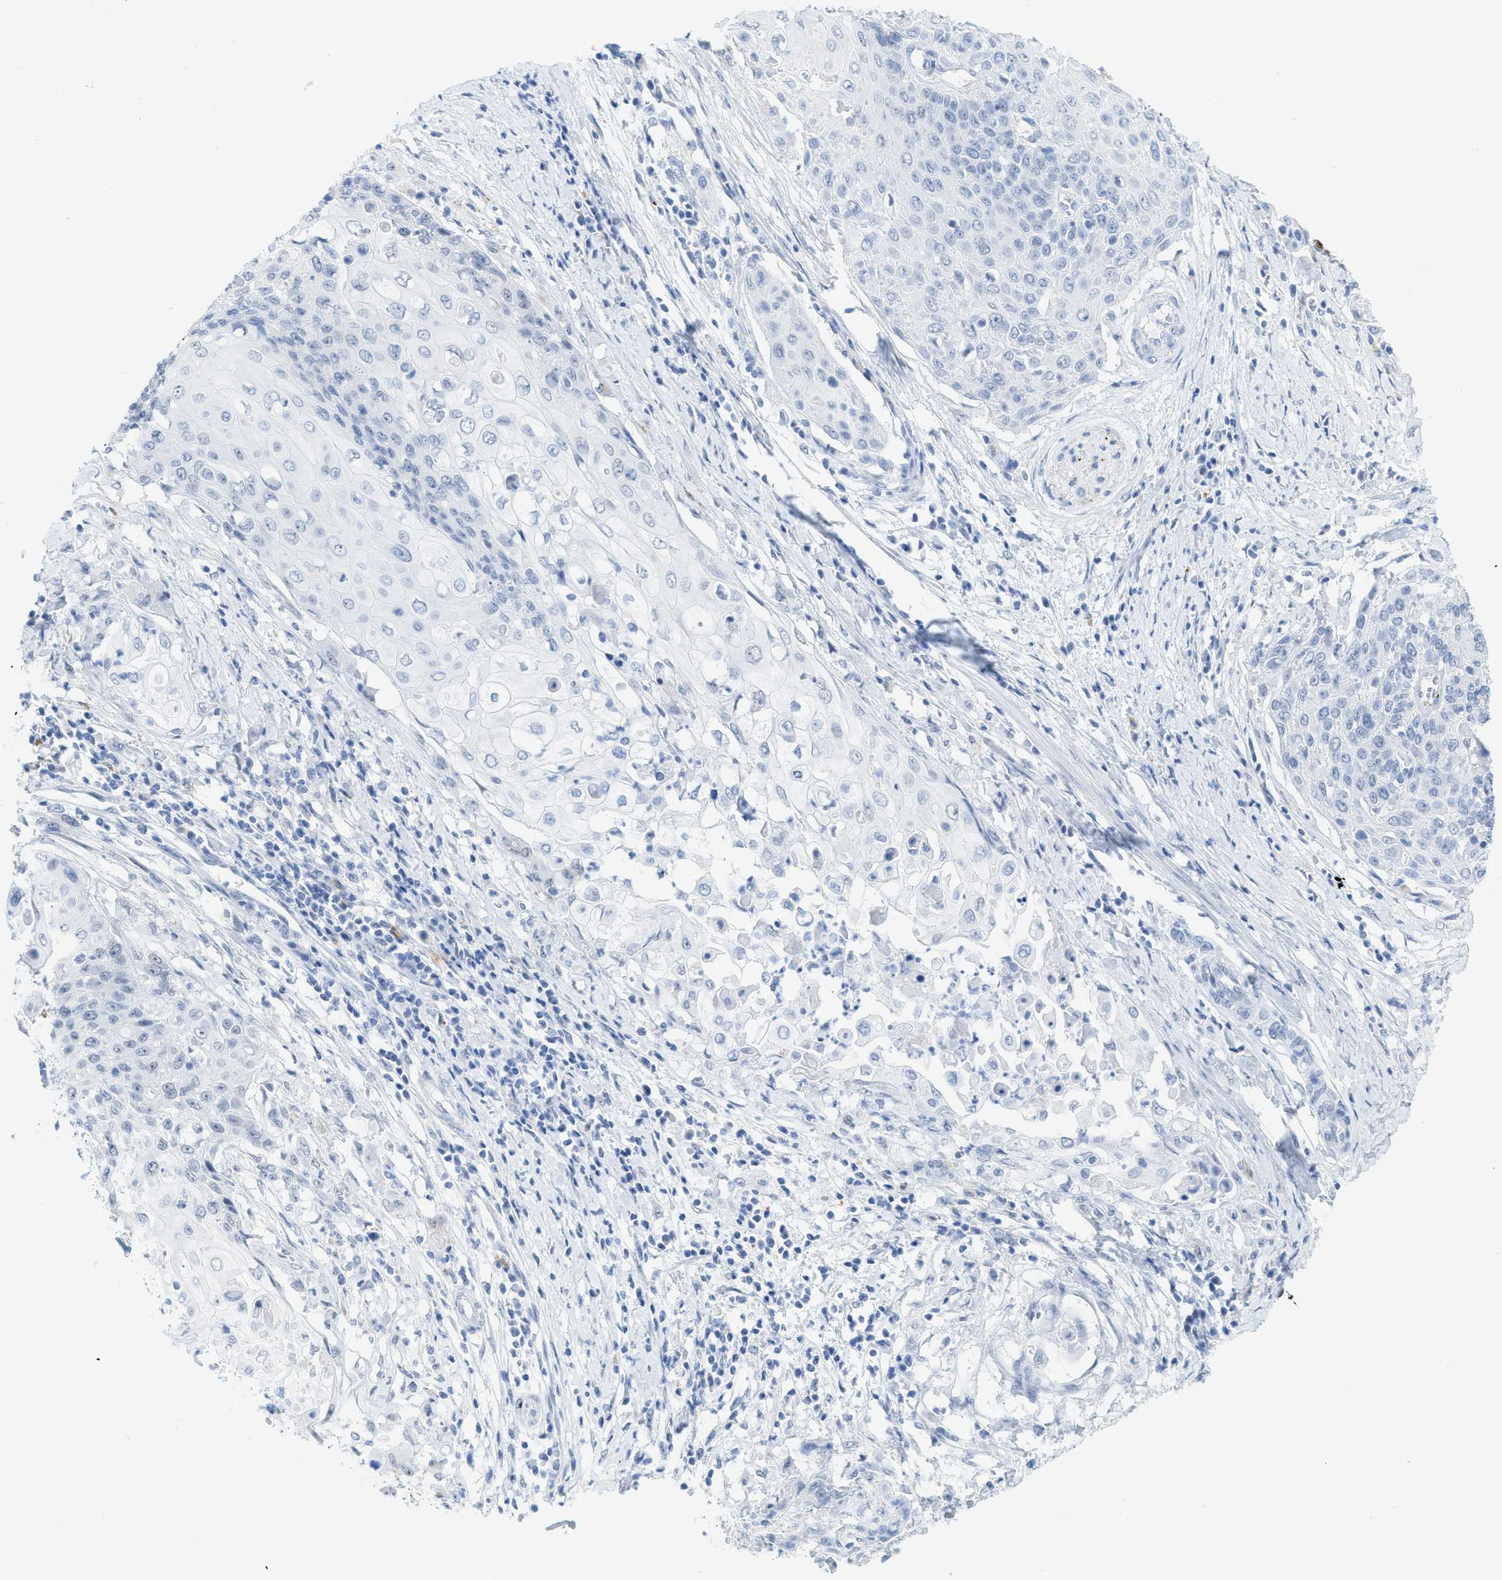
{"staining": {"intensity": "negative", "quantity": "none", "location": "none"}, "tissue": "cervical cancer", "cell_type": "Tumor cells", "image_type": "cancer", "snomed": [{"axis": "morphology", "description": "Squamous cell carcinoma, NOS"}, {"axis": "topography", "description": "Cervix"}], "caption": "Protein analysis of cervical cancer (squamous cell carcinoma) shows no significant expression in tumor cells.", "gene": "WDR4", "patient": {"sex": "female", "age": 39}}